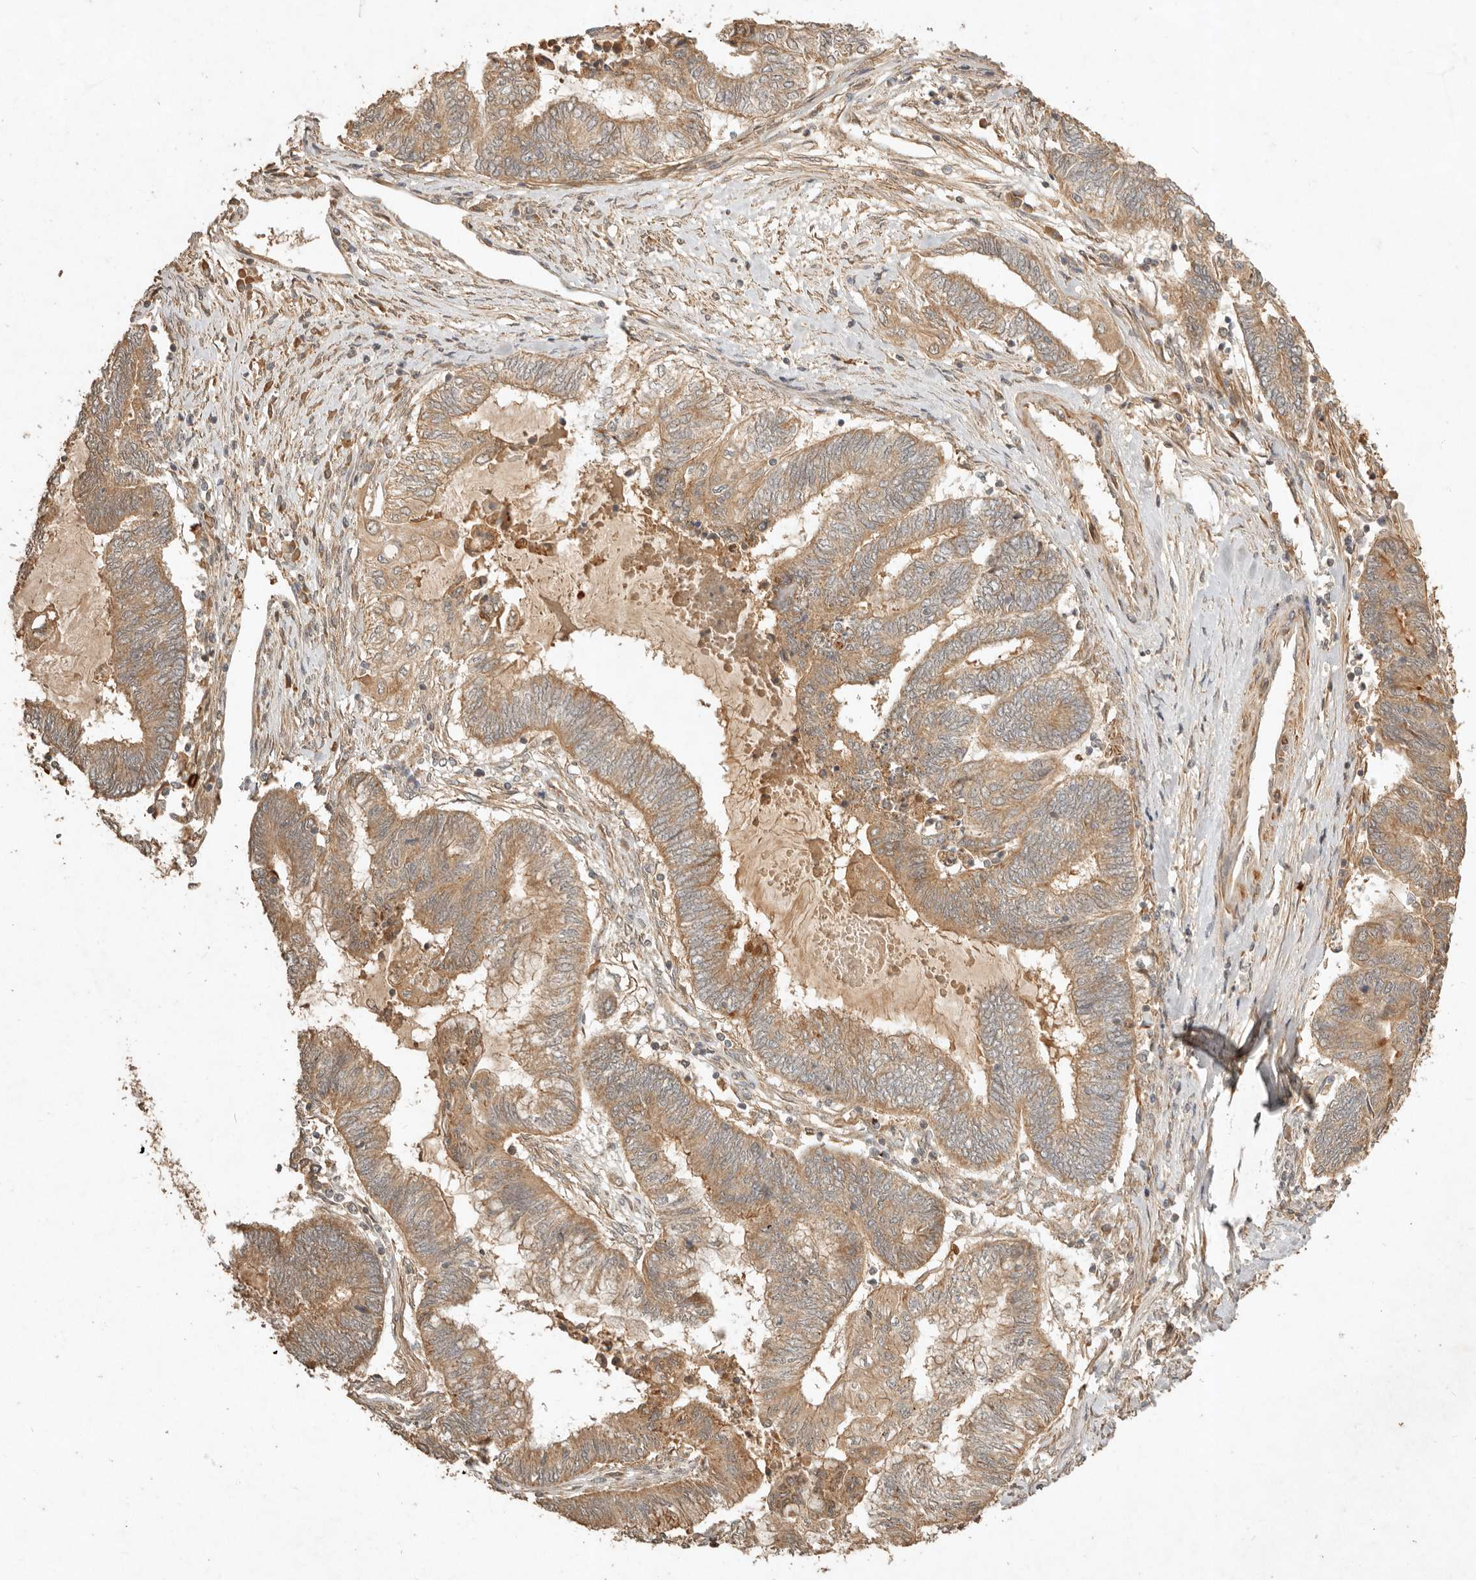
{"staining": {"intensity": "moderate", "quantity": ">75%", "location": "cytoplasmic/membranous"}, "tissue": "endometrial cancer", "cell_type": "Tumor cells", "image_type": "cancer", "snomed": [{"axis": "morphology", "description": "Adenocarcinoma, NOS"}, {"axis": "topography", "description": "Uterus"}, {"axis": "topography", "description": "Endometrium"}], "caption": "Tumor cells reveal medium levels of moderate cytoplasmic/membranous positivity in approximately >75% of cells in adenocarcinoma (endometrial).", "gene": "CLEC4C", "patient": {"sex": "female", "age": 70}}